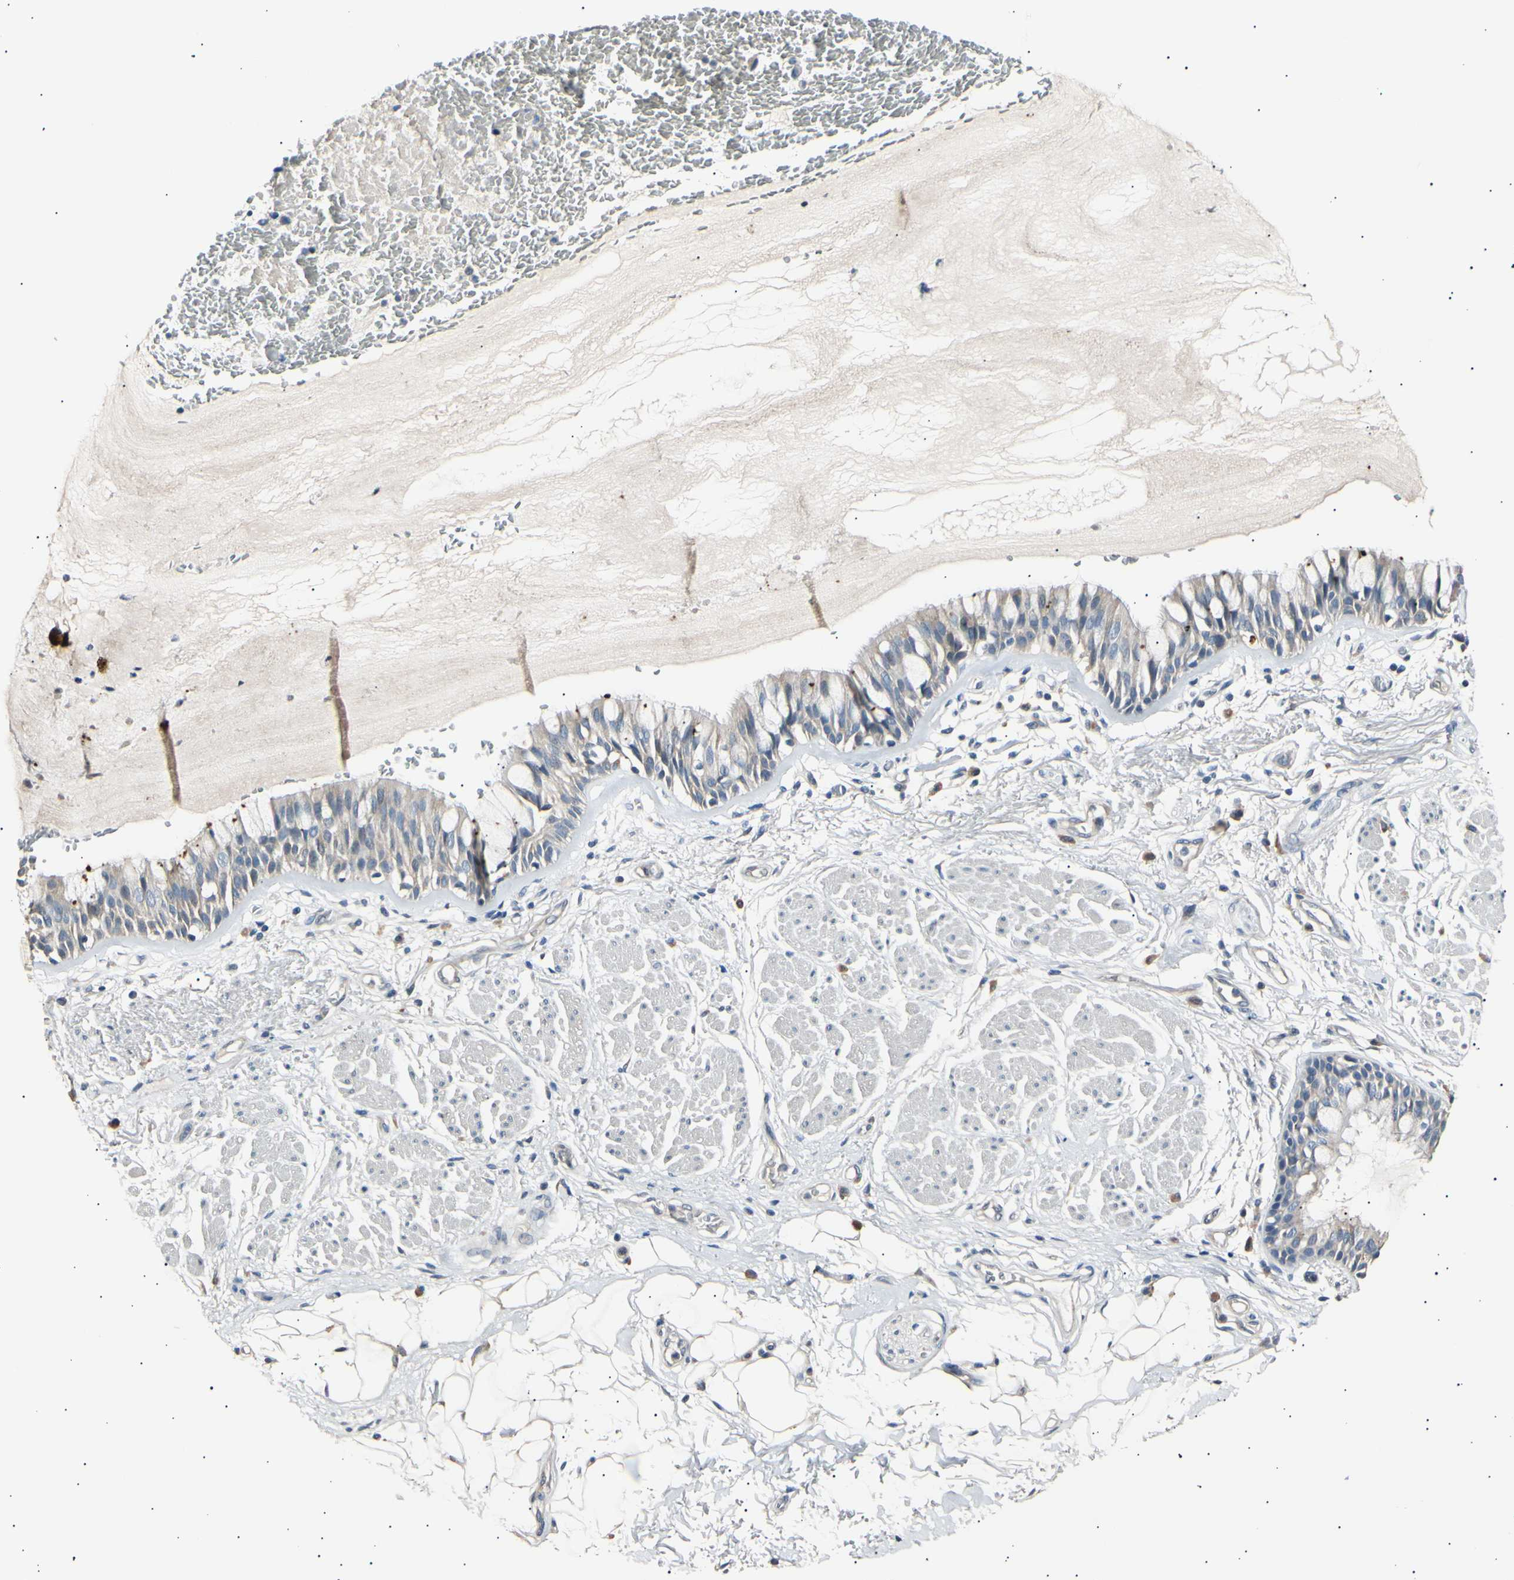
{"staining": {"intensity": "negative", "quantity": "none", "location": "none"}, "tissue": "bronchus", "cell_type": "Respiratory epithelial cells", "image_type": "normal", "snomed": [{"axis": "morphology", "description": "Normal tissue, NOS"}, {"axis": "topography", "description": "Bronchus"}], "caption": "Photomicrograph shows no significant protein expression in respiratory epithelial cells of unremarkable bronchus. (DAB (3,3'-diaminobenzidine) immunohistochemistry, high magnification).", "gene": "LDLR", "patient": {"sex": "male", "age": 66}}